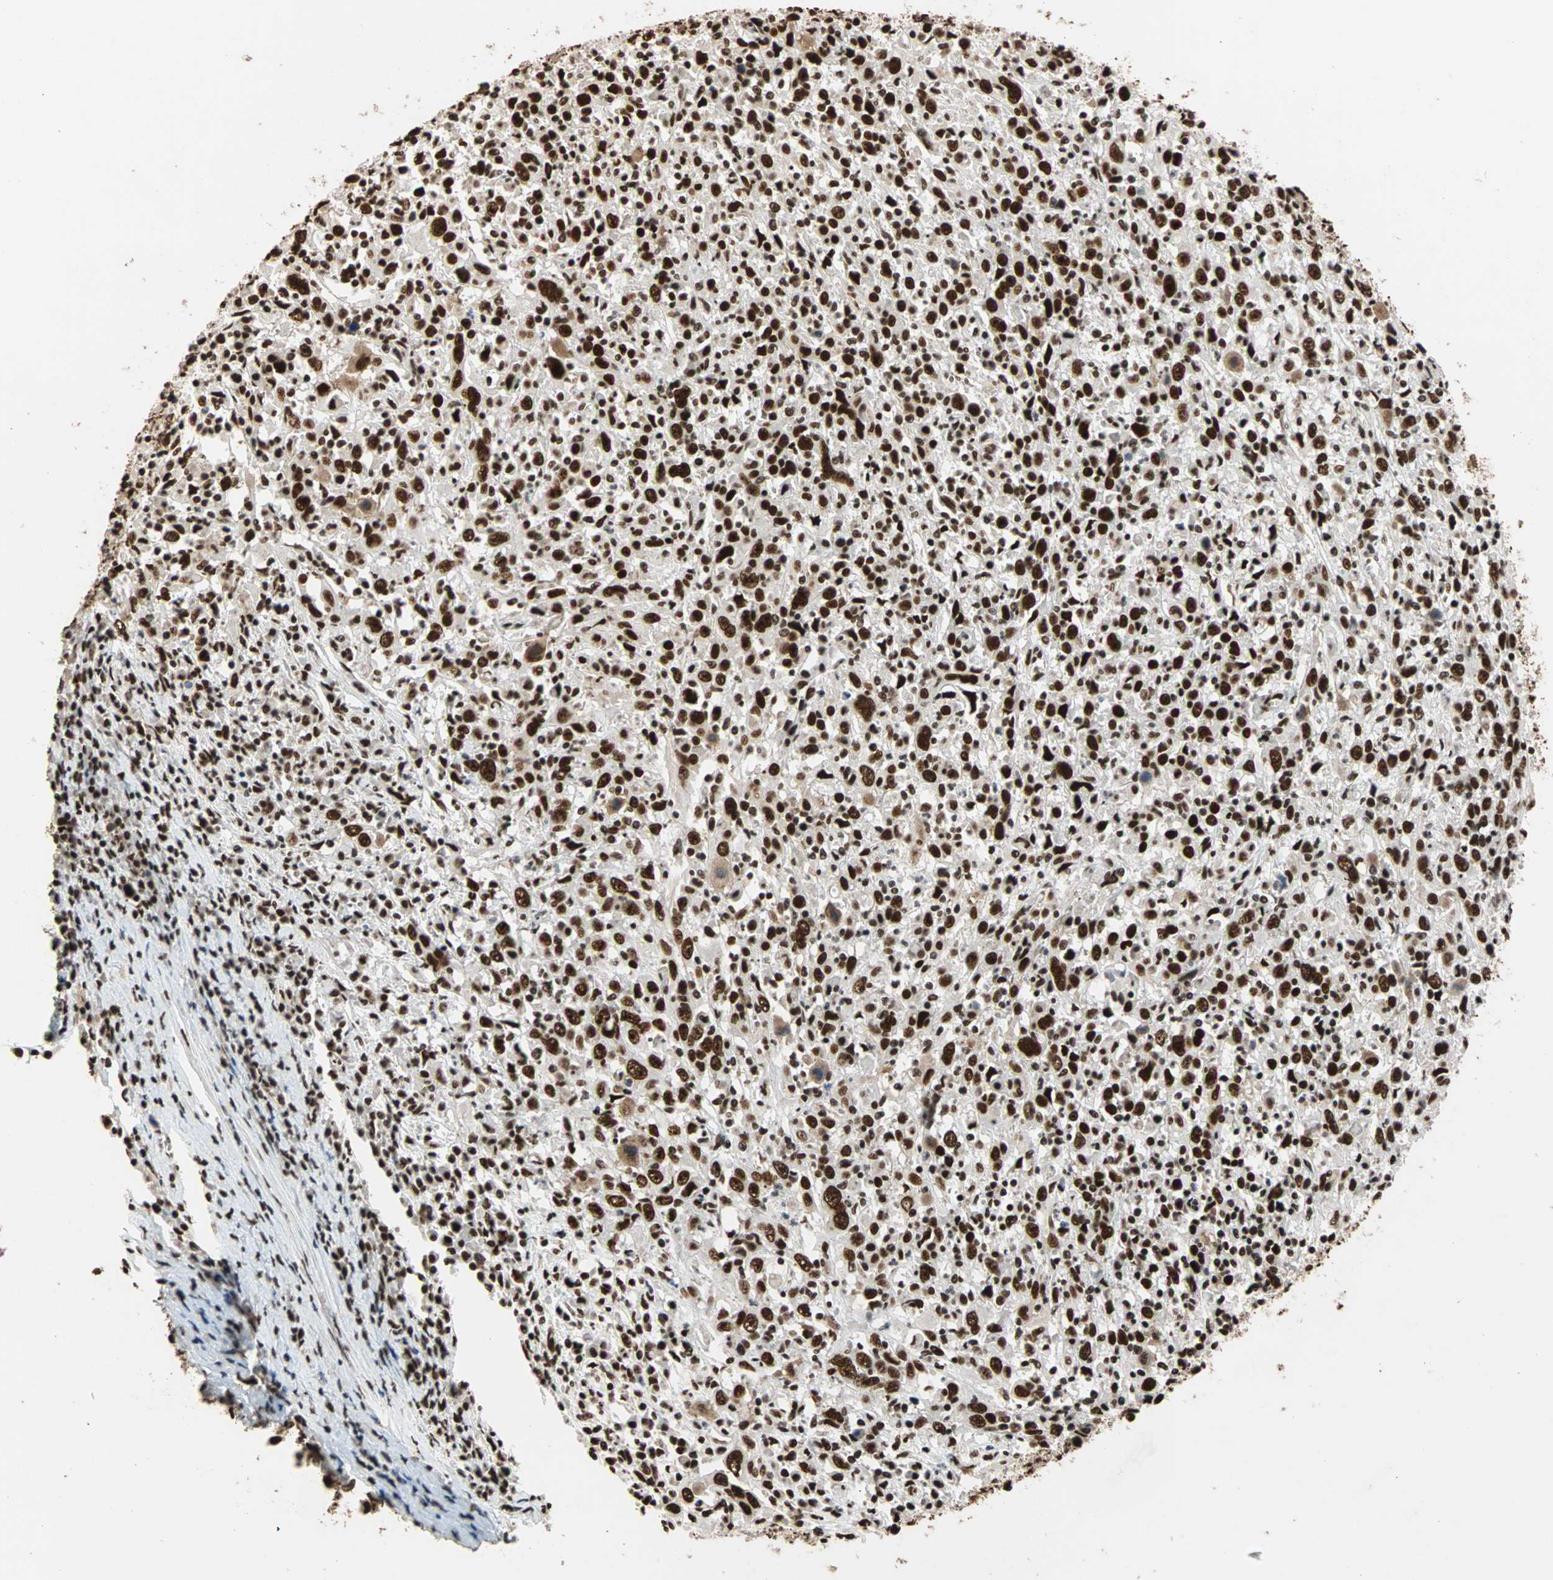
{"staining": {"intensity": "strong", "quantity": ">75%", "location": "nuclear"}, "tissue": "cervical cancer", "cell_type": "Tumor cells", "image_type": "cancer", "snomed": [{"axis": "morphology", "description": "Squamous cell carcinoma, NOS"}, {"axis": "topography", "description": "Cervix"}], "caption": "Immunohistochemistry (IHC) image of neoplastic tissue: squamous cell carcinoma (cervical) stained using IHC demonstrates high levels of strong protein expression localized specifically in the nuclear of tumor cells, appearing as a nuclear brown color.", "gene": "ILF2", "patient": {"sex": "female", "age": 46}}